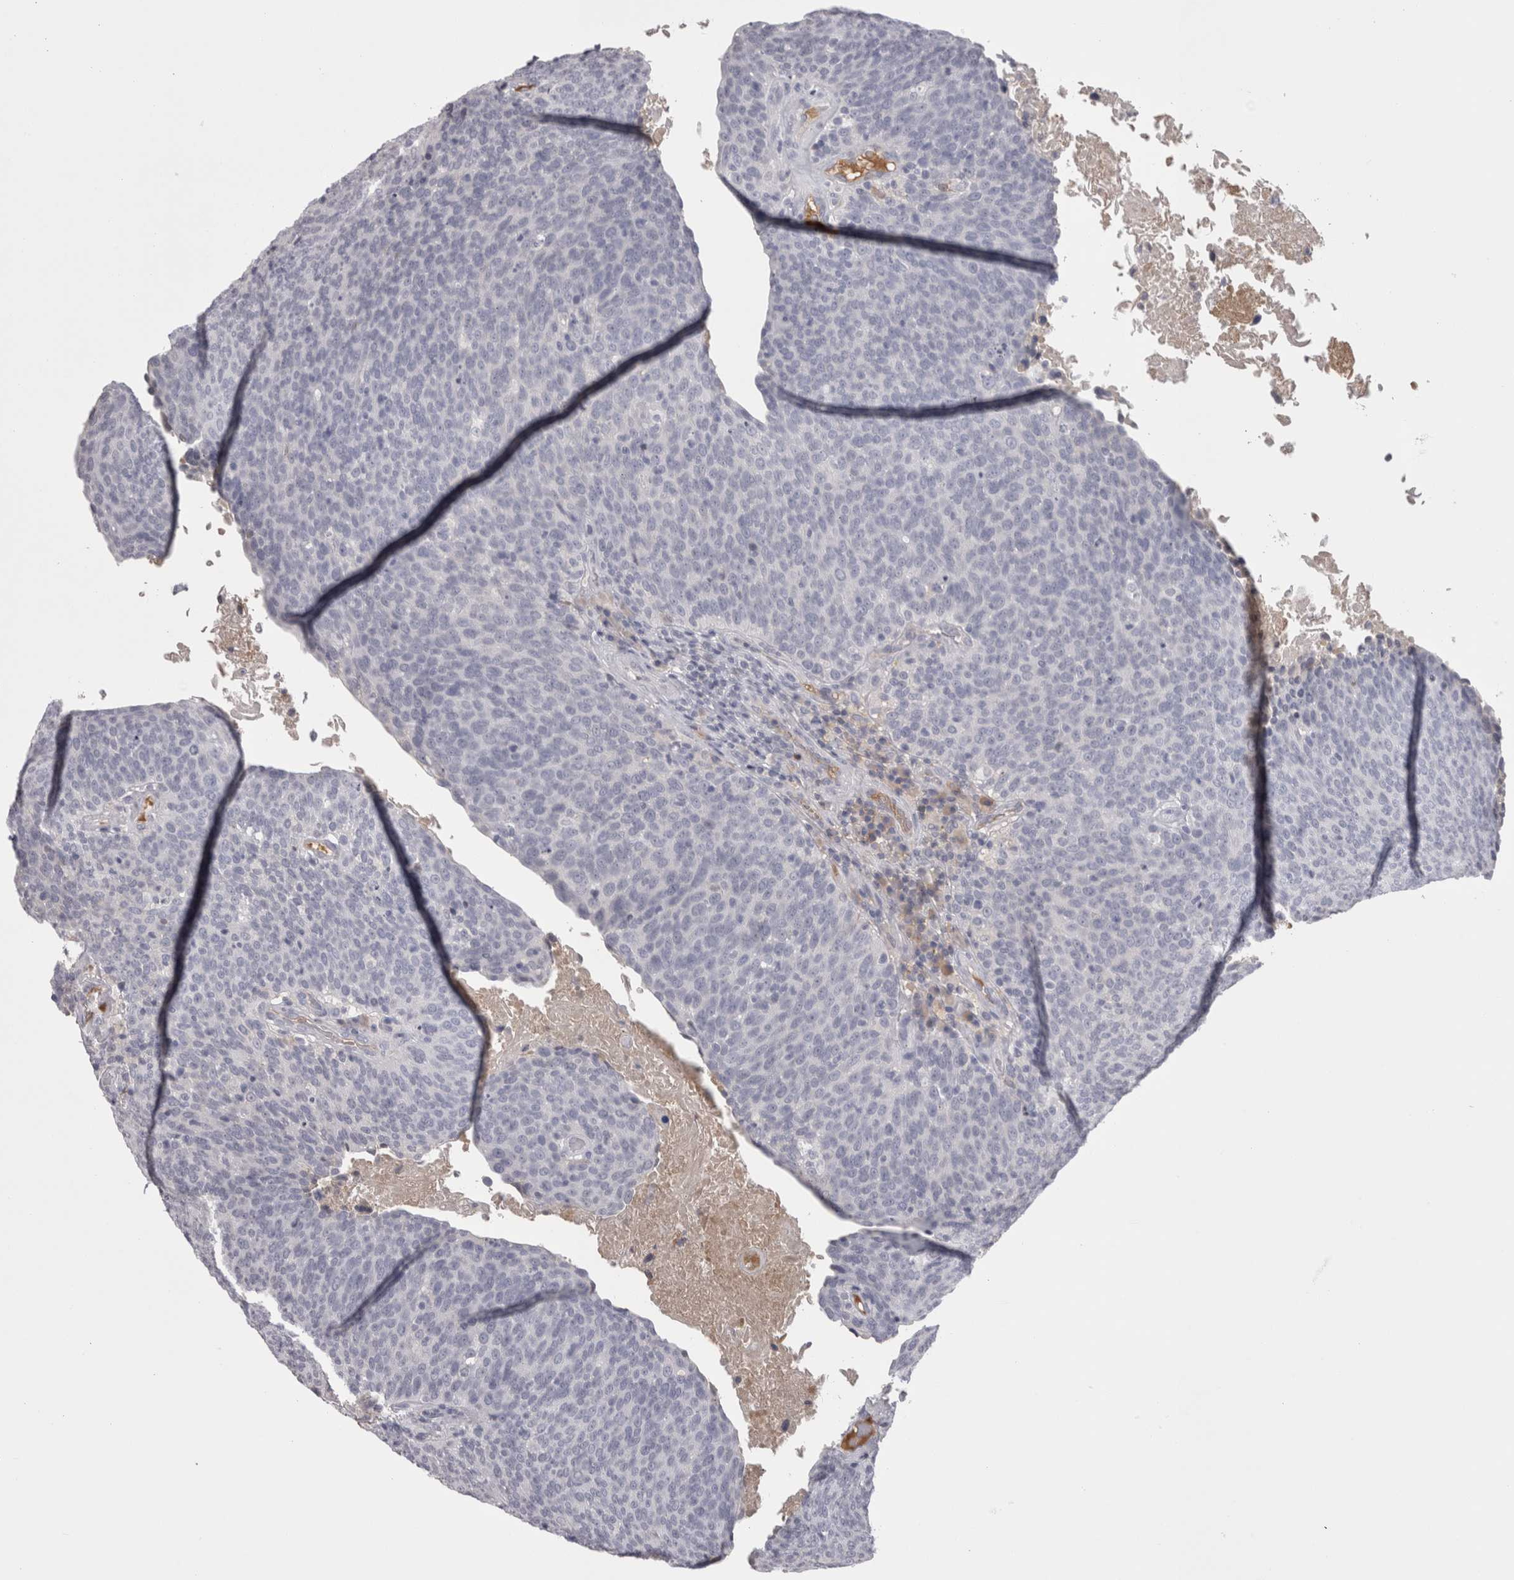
{"staining": {"intensity": "negative", "quantity": "none", "location": "none"}, "tissue": "head and neck cancer", "cell_type": "Tumor cells", "image_type": "cancer", "snomed": [{"axis": "morphology", "description": "Squamous cell carcinoma, NOS"}, {"axis": "morphology", "description": "Squamous cell carcinoma, metastatic, NOS"}, {"axis": "topography", "description": "Lymph node"}, {"axis": "topography", "description": "Head-Neck"}], "caption": "The micrograph shows no significant staining in tumor cells of head and neck cancer (metastatic squamous cell carcinoma).", "gene": "SAA4", "patient": {"sex": "male", "age": 62}}